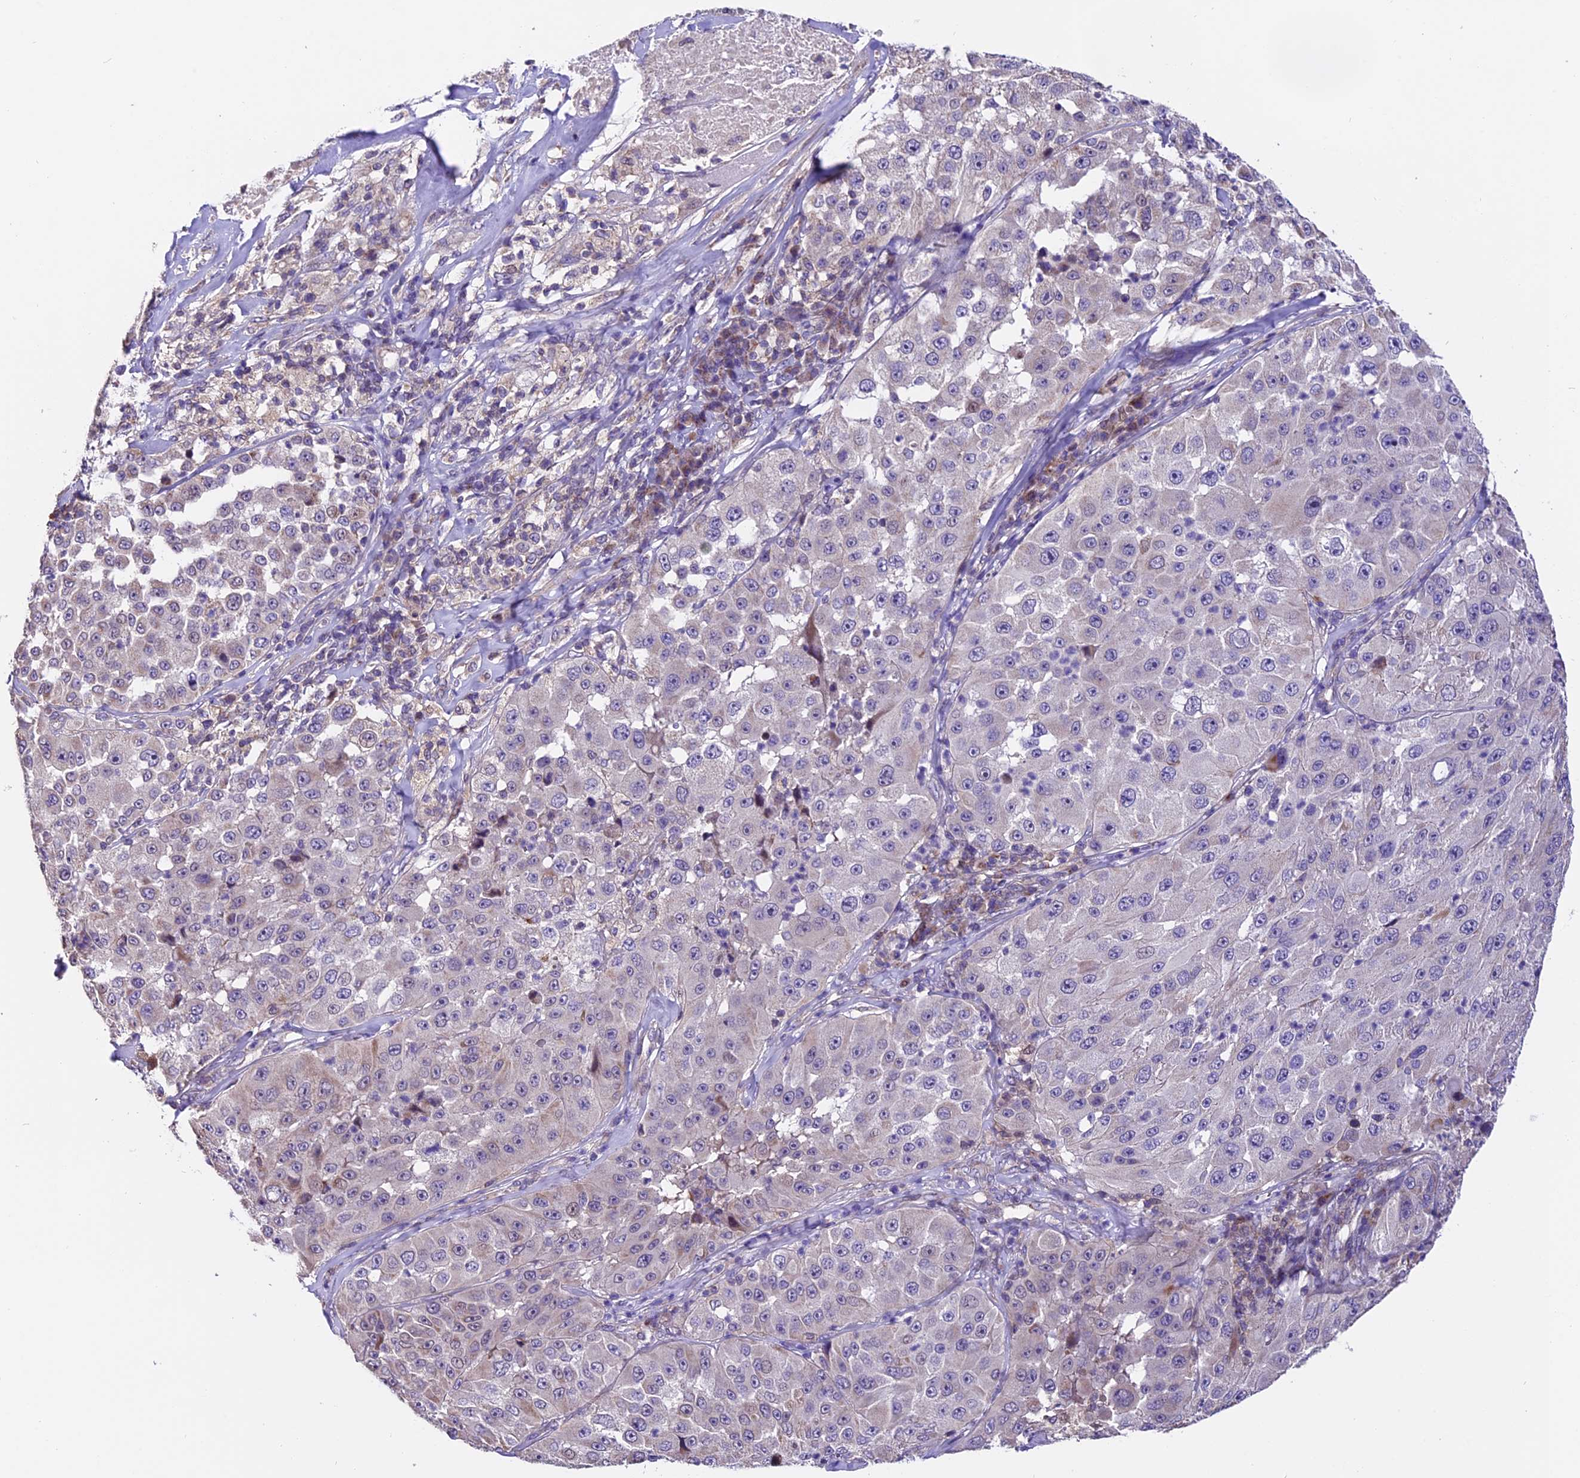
{"staining": {"intensity": "negative", "quantity": "none", "location": "none"}, "tissue": "melanoma", "cell_type": "Tumor cells", "image_type": "cancer", "snomed": [{"axis": "morphology", "description": "Malignant melanoma, Metastatic site"}, {"axis": "topography", "description": "Lymph node"}], "caption": "Immunohistochemical staining of malignant melanoma (metastatic site) shows no significant positivity in tumor cells.", "gene": "DDX28", "patient": {"sex": "male", "age": 62}}